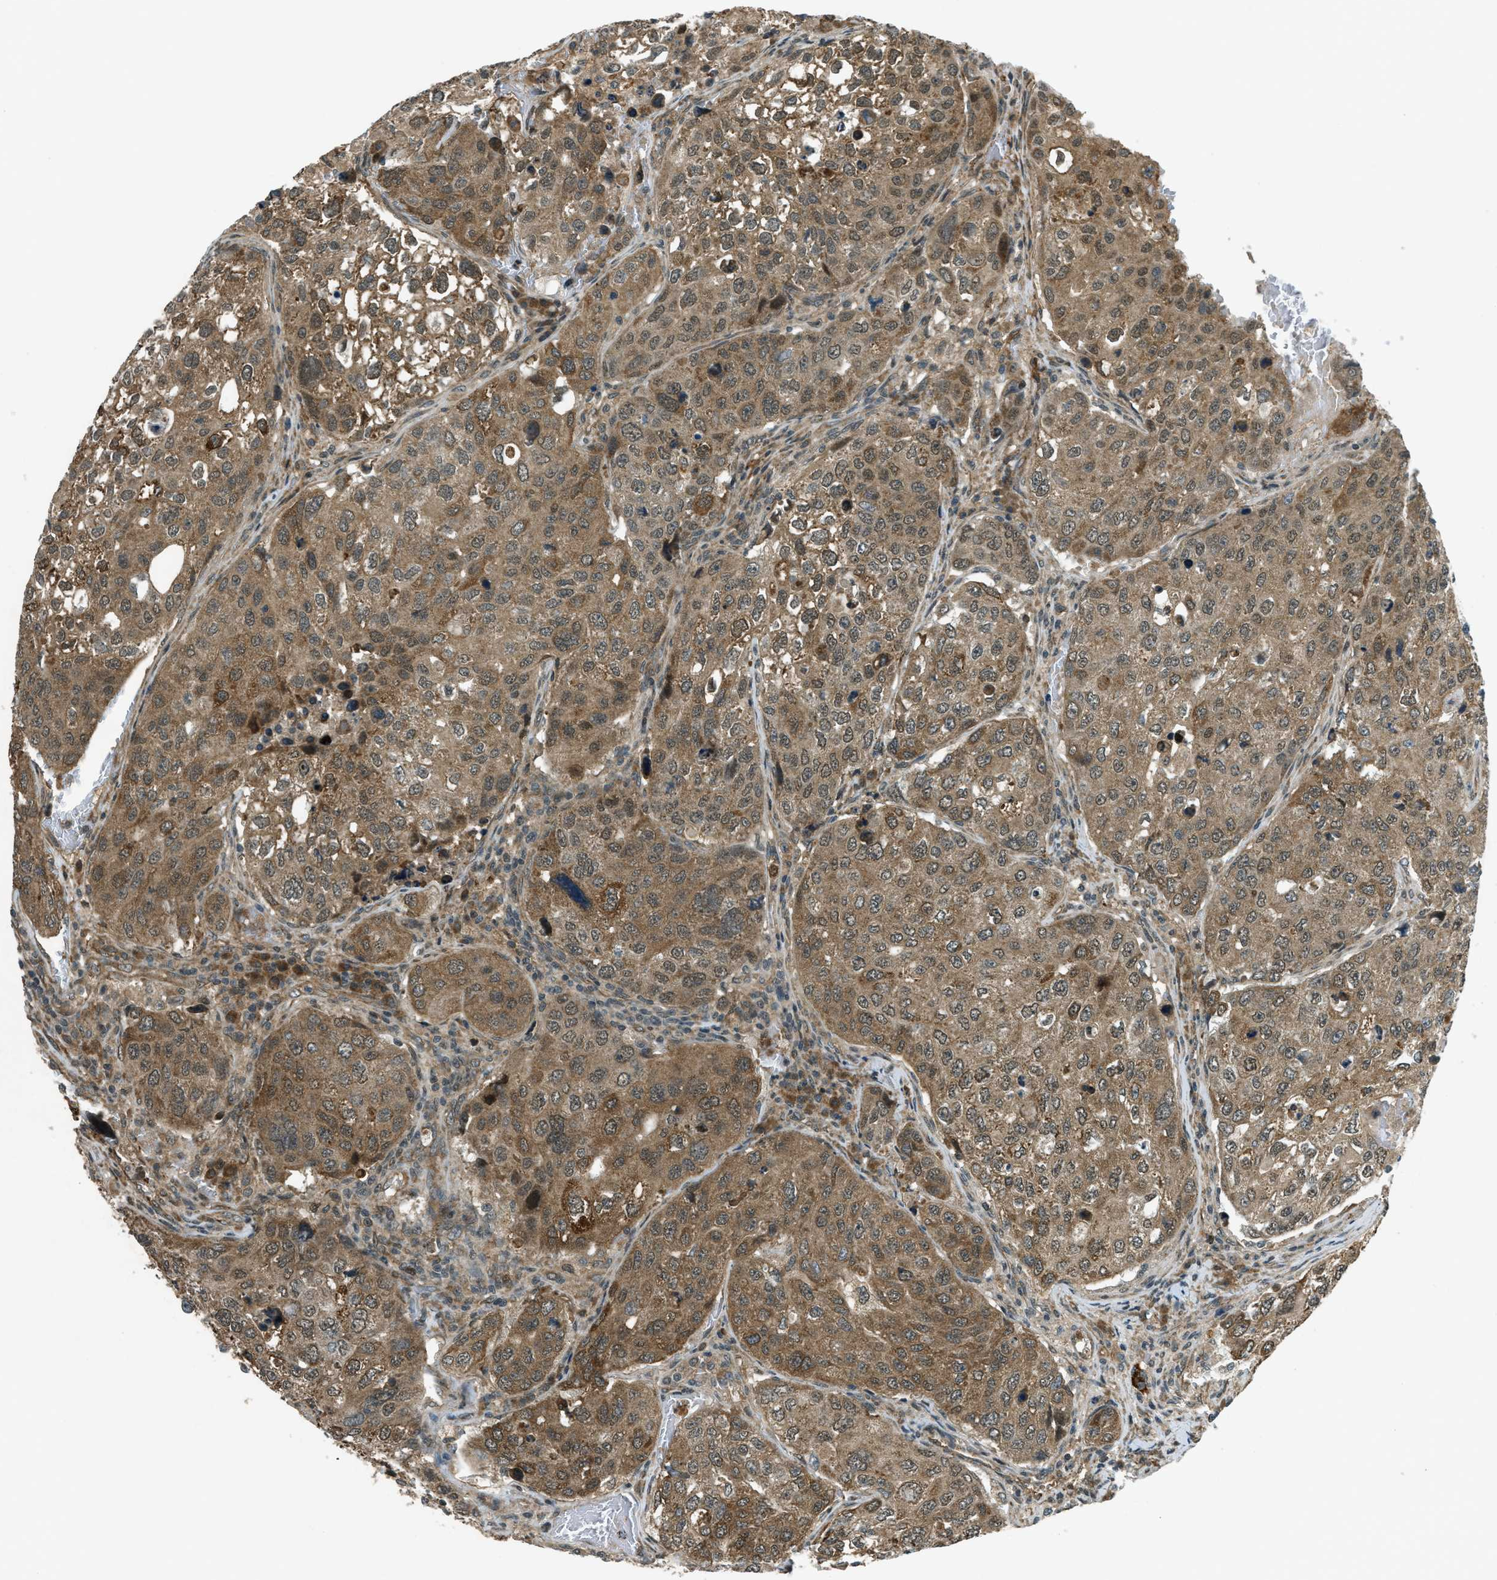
{"staining": {"intensity": "moderate", "quantity": ">75%", "location": "cytoplasmic/membranous"}, "tissue": "urothelial cancer", "cell_type": "Tumor cells", "image_type": "cancer", "snomed": [{"axis": "morphology", "description": "Urothelial carcinoma, High grade"}, {"axis": "topography", "description": "Lymph node"}, {"axis": "topography", "description": "Urinary bladder"}], "caption": "Immunohistochemical staining of high-grade urothelial carcinoma exhibits medium levels of moderate cytoplasmic/membranous positivity in approximately >75% of tumor cells.", "gene": "EIF2AK3", "patient": {"sex": "male", "age": 51}}